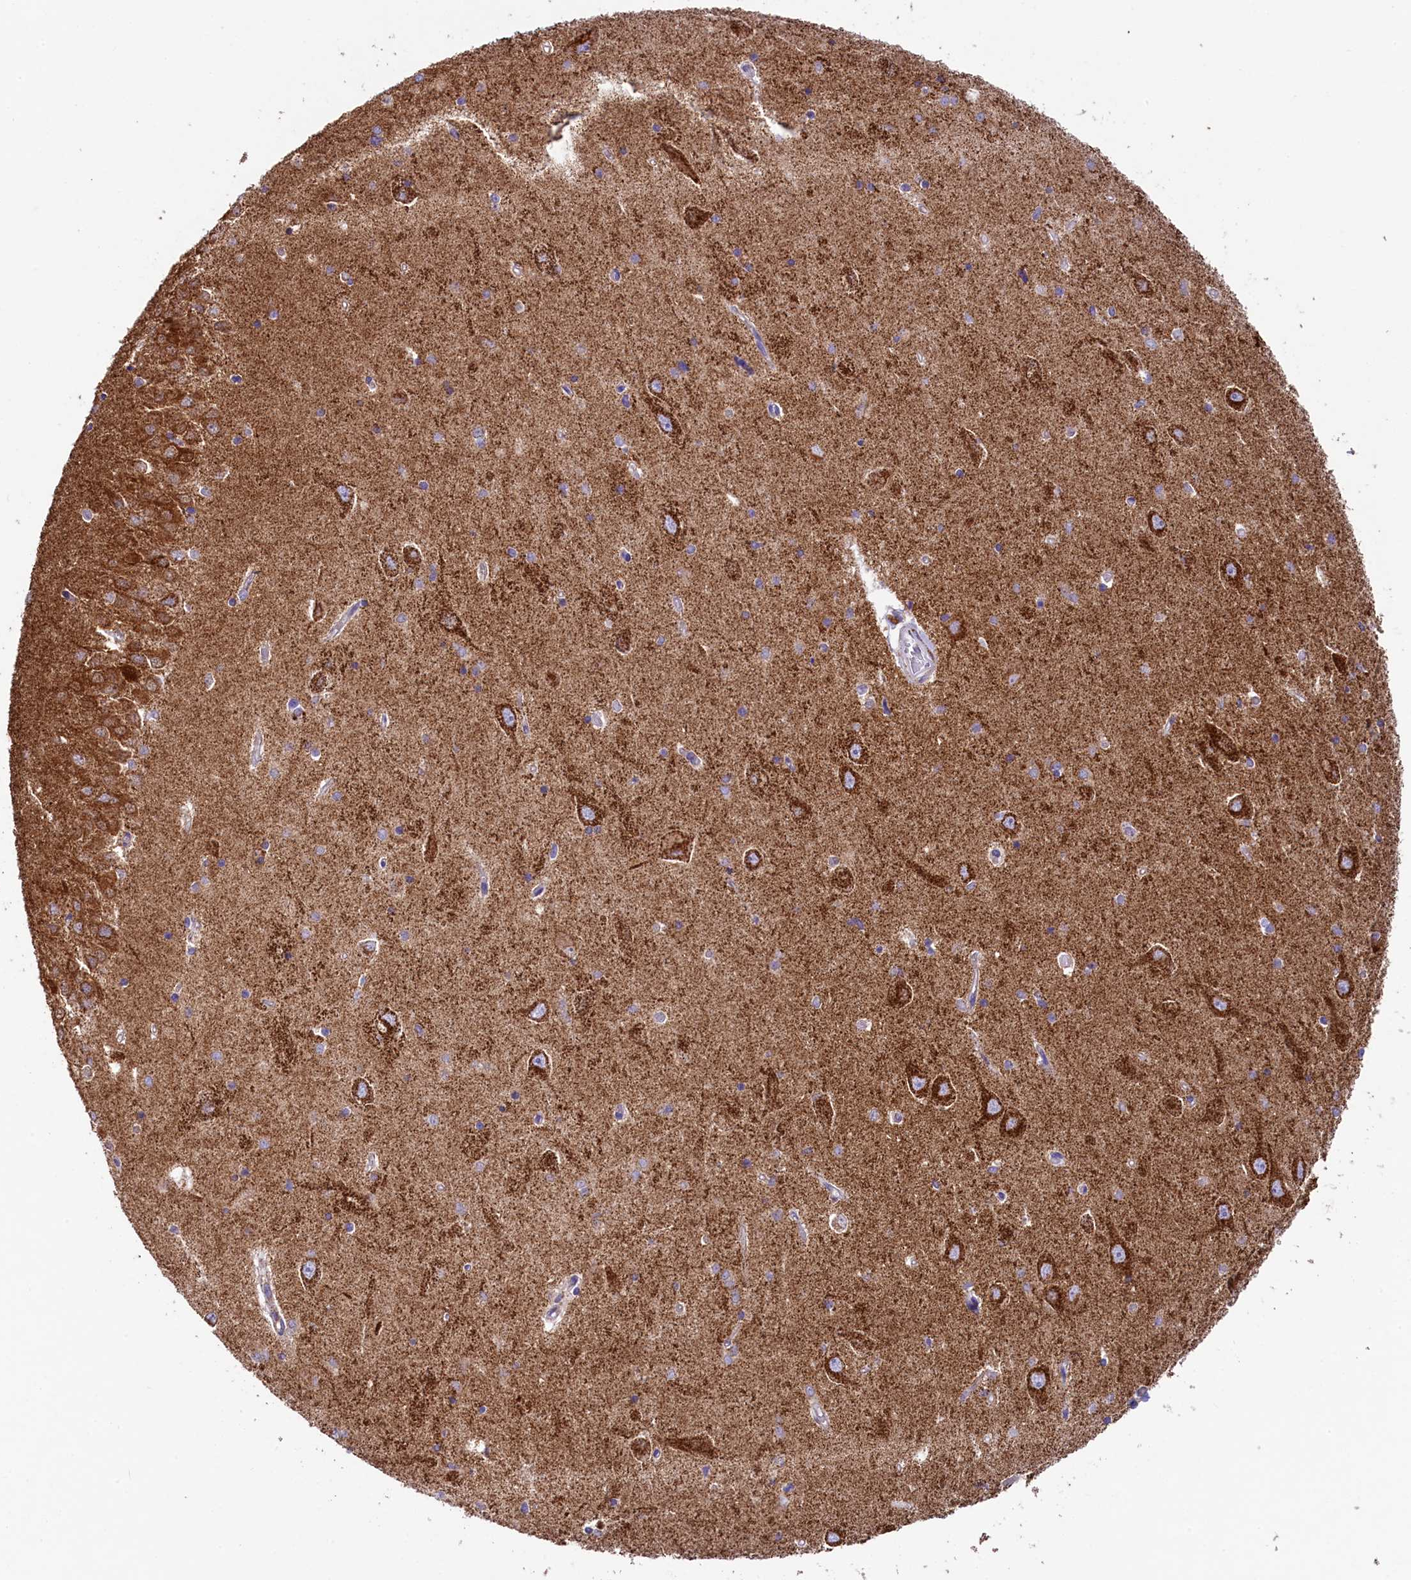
{"staining": {"intensity": "moderate", "quantity": "25%-75%", "location": "cytoplasmic/membranous"}, "tissue": "hippocampus", "cell_type": "Glial cells", "image_type": "normal", "snomed": [{"axis": "morphology", "description": "Normal tissue, NOS"}, {"axis": "topography", "description": "Hippocampus"}], "caption": "DAB (3,3'-diaminobenzidine) immunohistochemical staining of unremarkable human hippocampus shows moderate cytoplasmic/membranous protein expression in about 25%-75% of glial cells.", "gene": "IDH3A", "patient": {"sex": "male", "age": 45}}